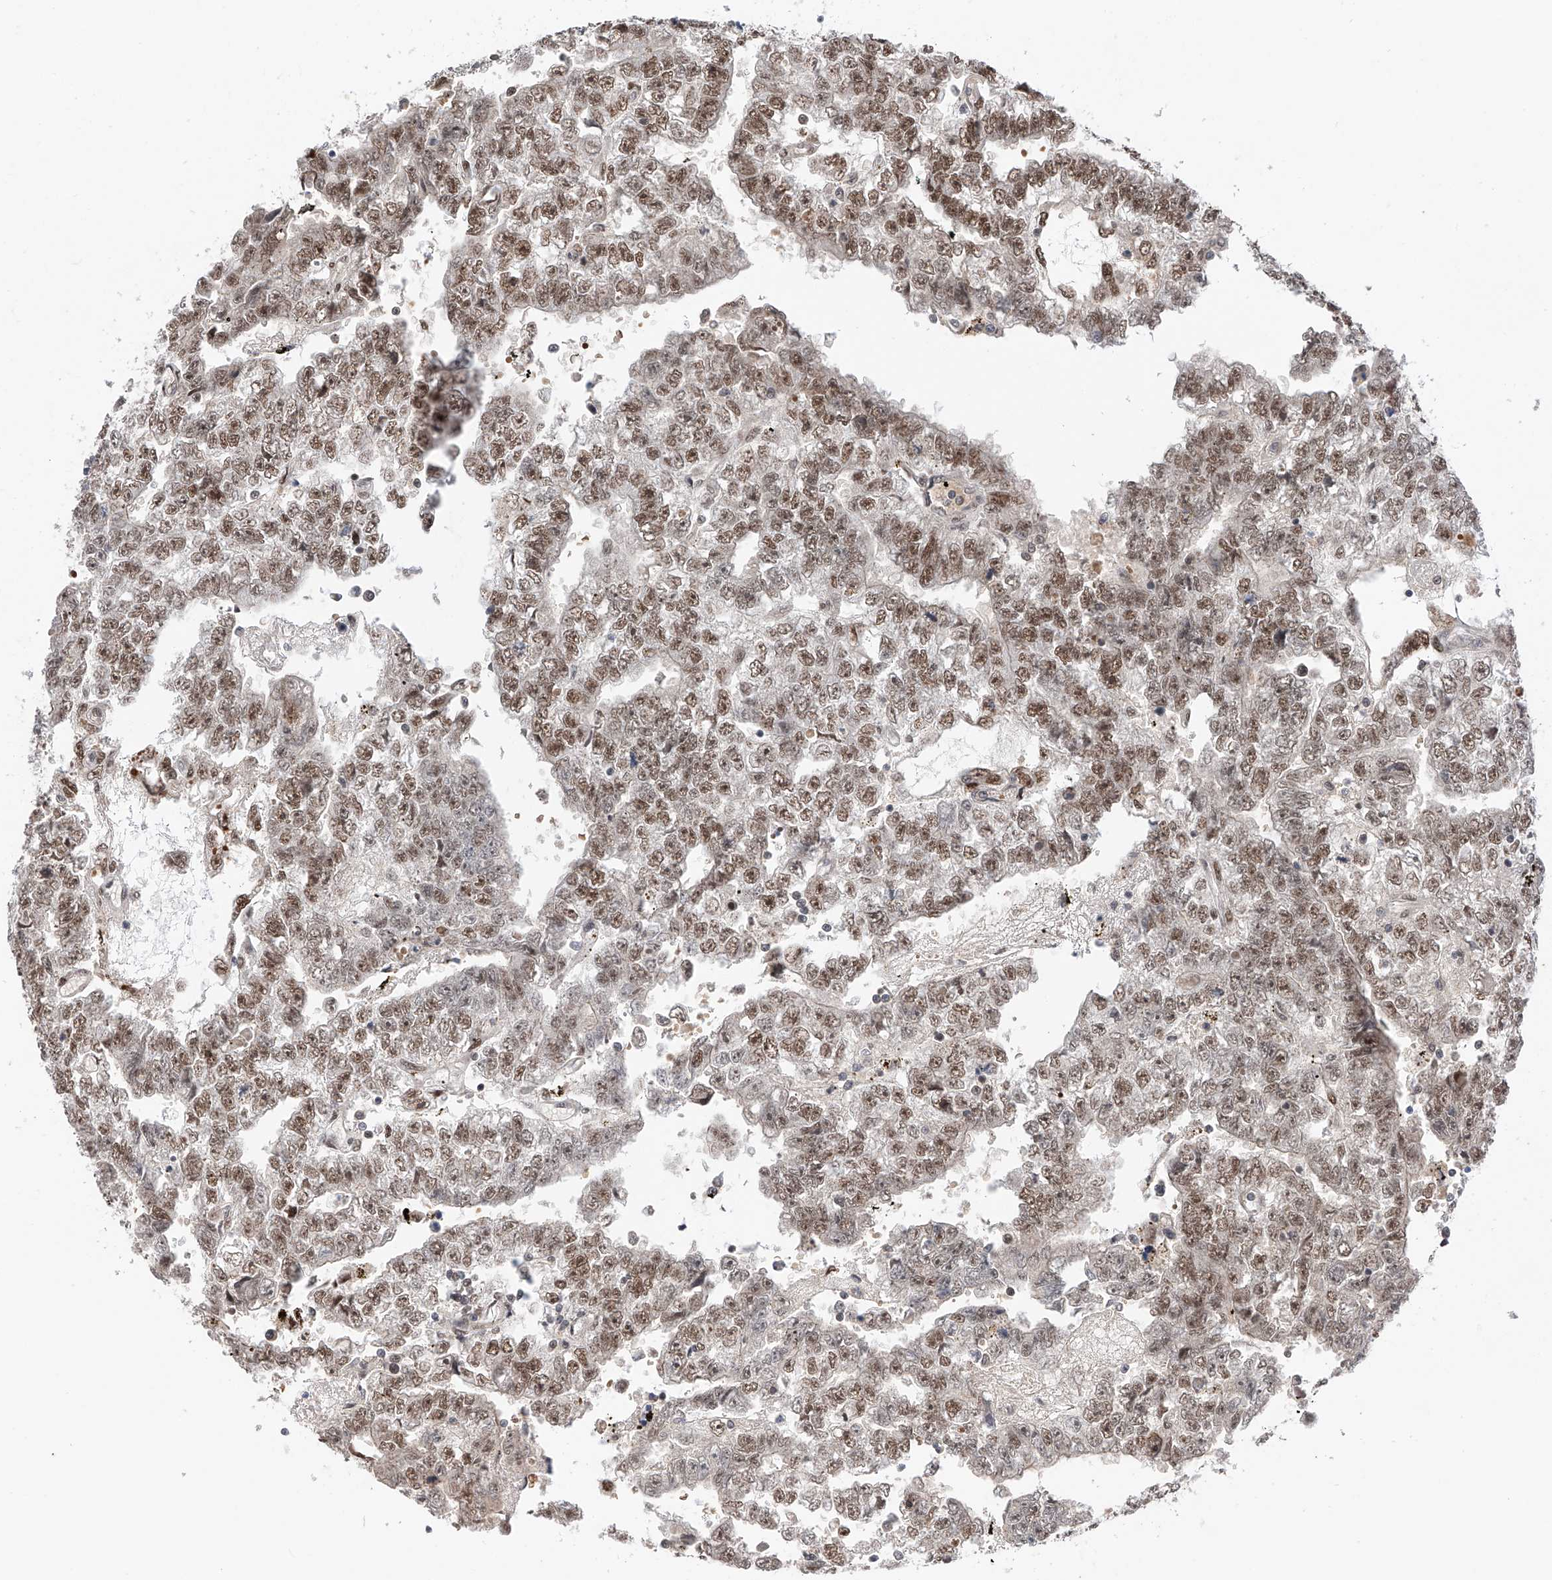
{"staining": {"intensity": "moderate", "quantity": ">75%", "location": "nuclear"}, "tissue": "testis cancer", "cell_type": "Tumor cells", "image_type": "cancer", "snomed": [{"axis": "morphology", "description": "Carcinoma, Embryonal, NOS"}, {"axis": "topography", "description": "Testis"}], "caption": "This image shows IHC staining of human testis embryonal carcinoma, with medium moderate nuclear staining in about >75% of tumor cells.", "gene": "SNRNP200", "patient": {"sex": "male", "age": 25}}